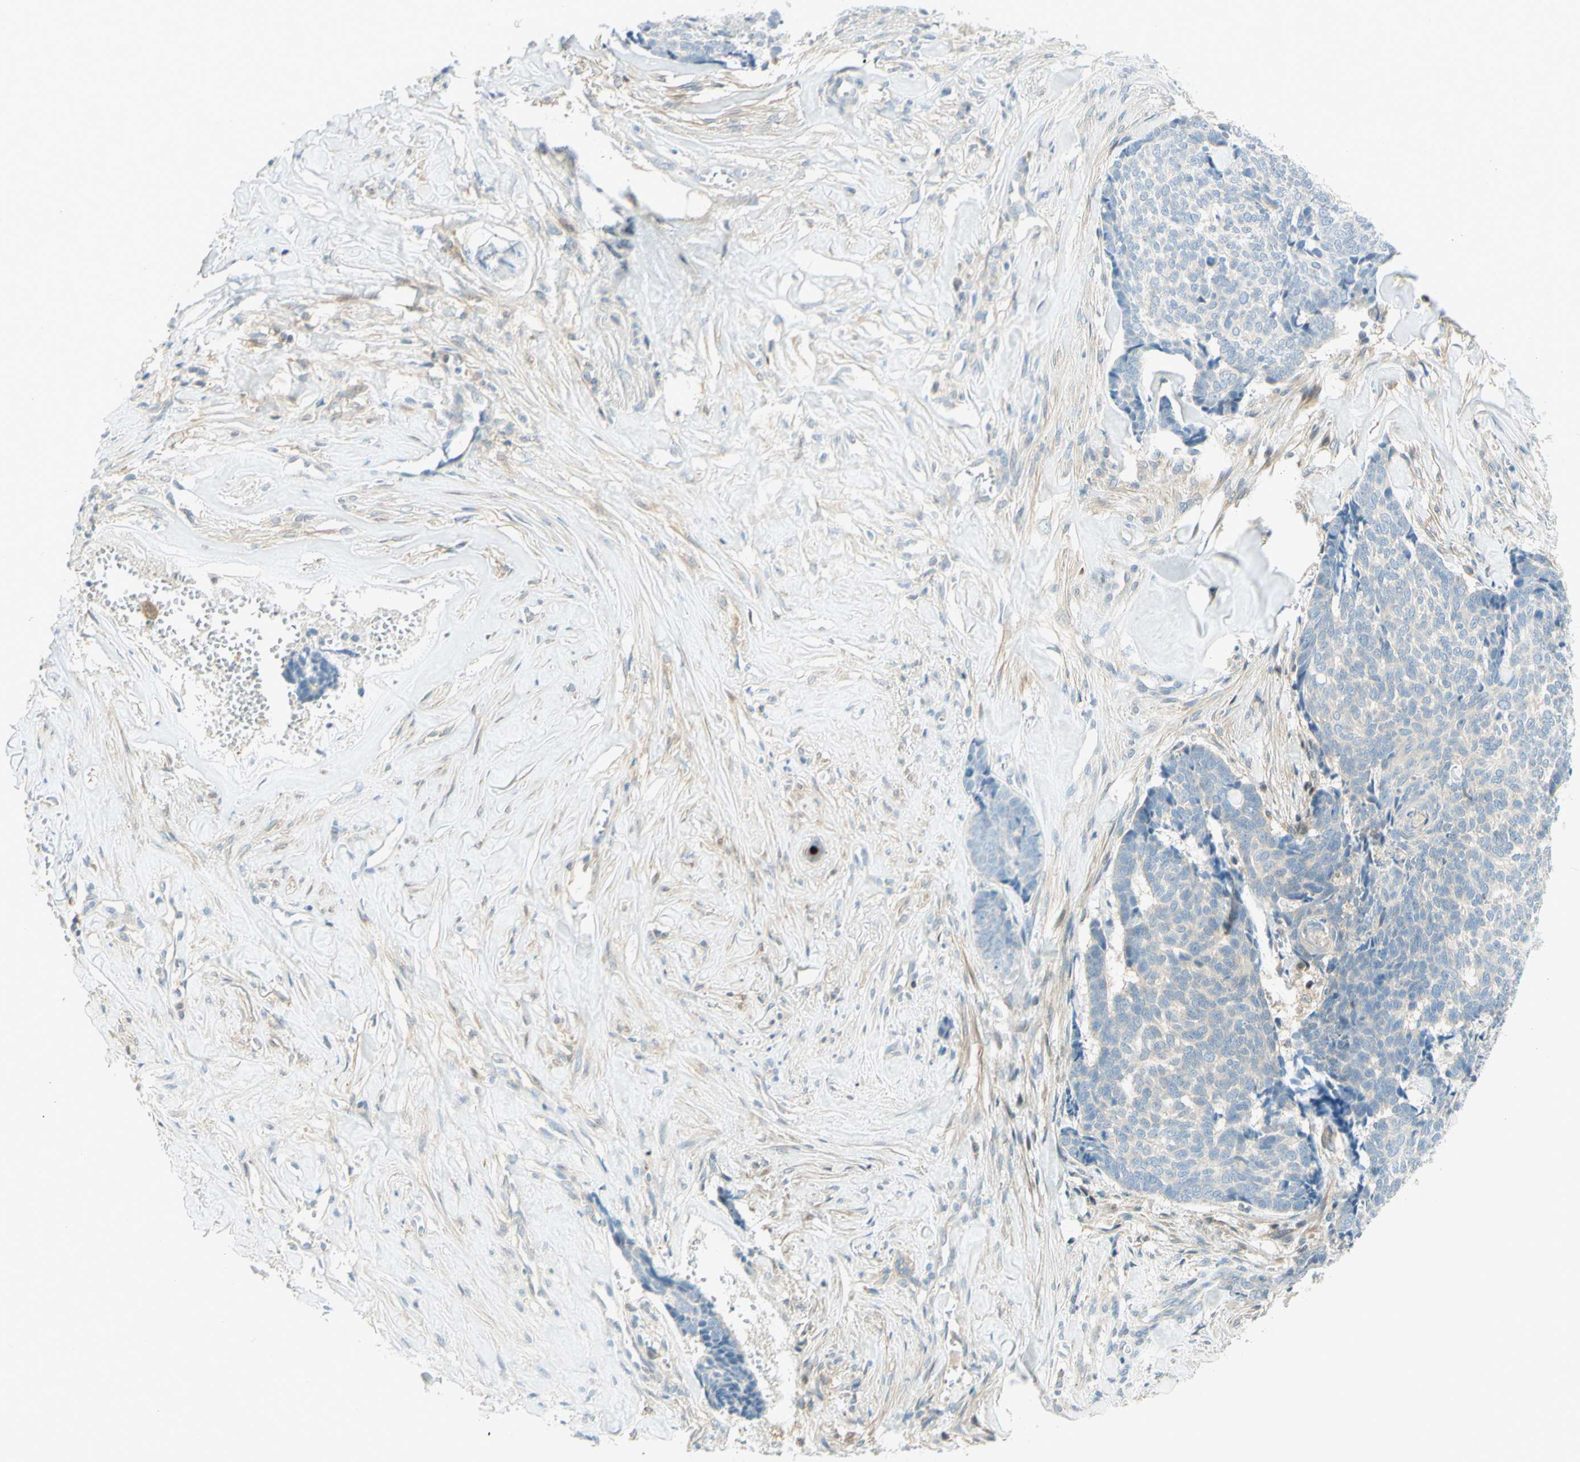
{"staining": {"intensity": "negative", "quantity": "none", "location": "none"}, "tissue": "skin cancer", "cell_type": "Tumor cells", "image_type": "cancer", "snomed": [{"axis": "morphology", "description": "Basal cell carcinoma"}, {"axis": "topography", "description": "Skin"}], "caption": "Tumor cells show no significant staining in skin basal cell carcinoma.", "gene": "PROM1", "patient": {"sex": "male", "age": 84}}